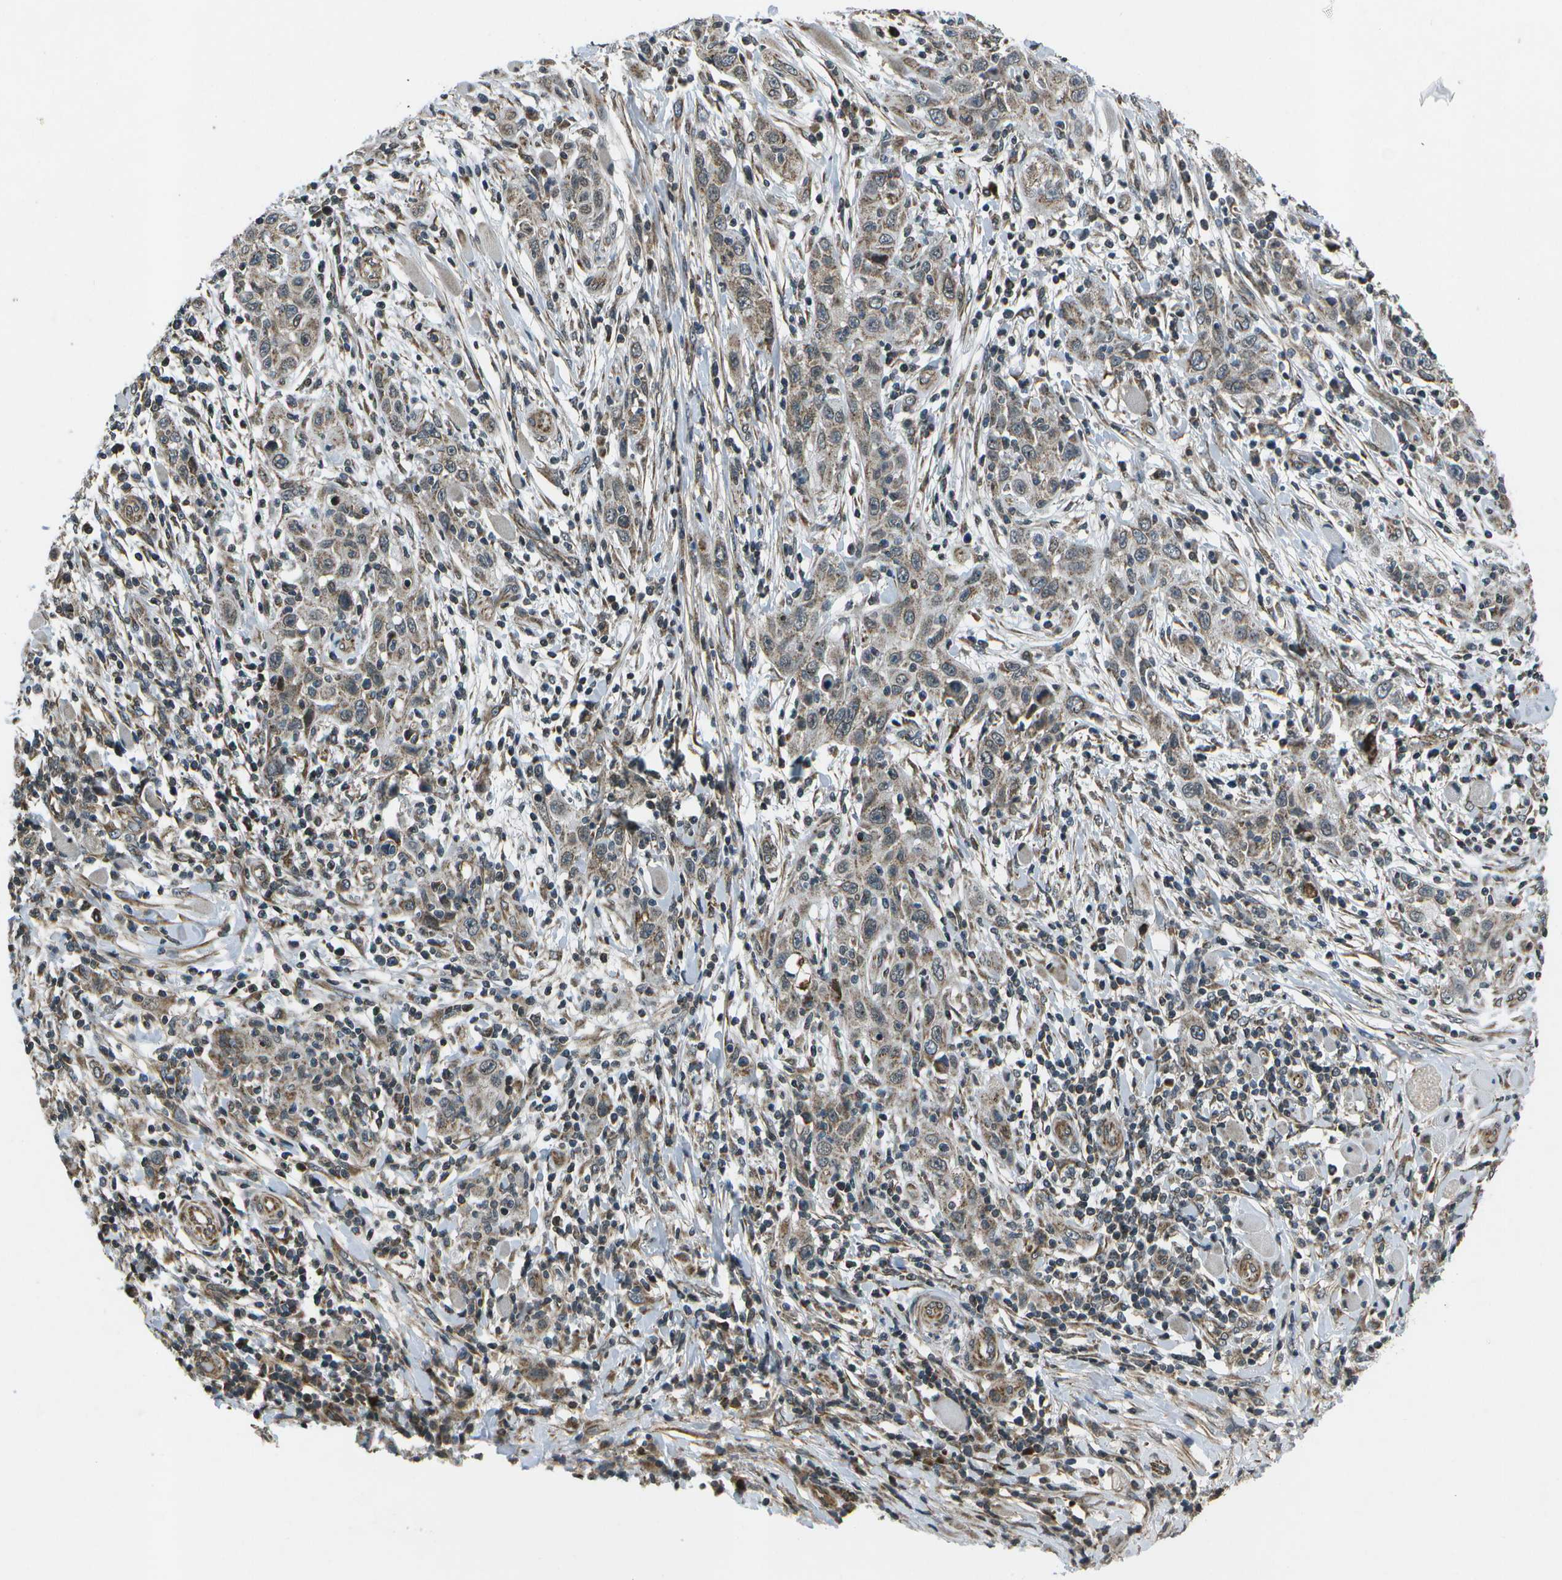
{"staining": {"intensity": "weak", "quantity": ">75%", "location": "cytoplasmic/membranous"}, "tissue": "skin cancer", "cell_type": "Tumor cells", "image_type": "cancer", "snomed": [{"axis": "morphology", "description": "Squamous cell carcinoma, NOS"}, {"axis": "topography", "description": "Skin"}], "caption": "Weak cytoplasmic/membranous staining is seen in approximately >75% of tumor cells in squamous cell carcinoma (skin). The protein of interest is shown in brown color, while the nuclei are stained blue.", "gene": "EIF2AK1", "patient": {"sex": "female", "age": 88}}